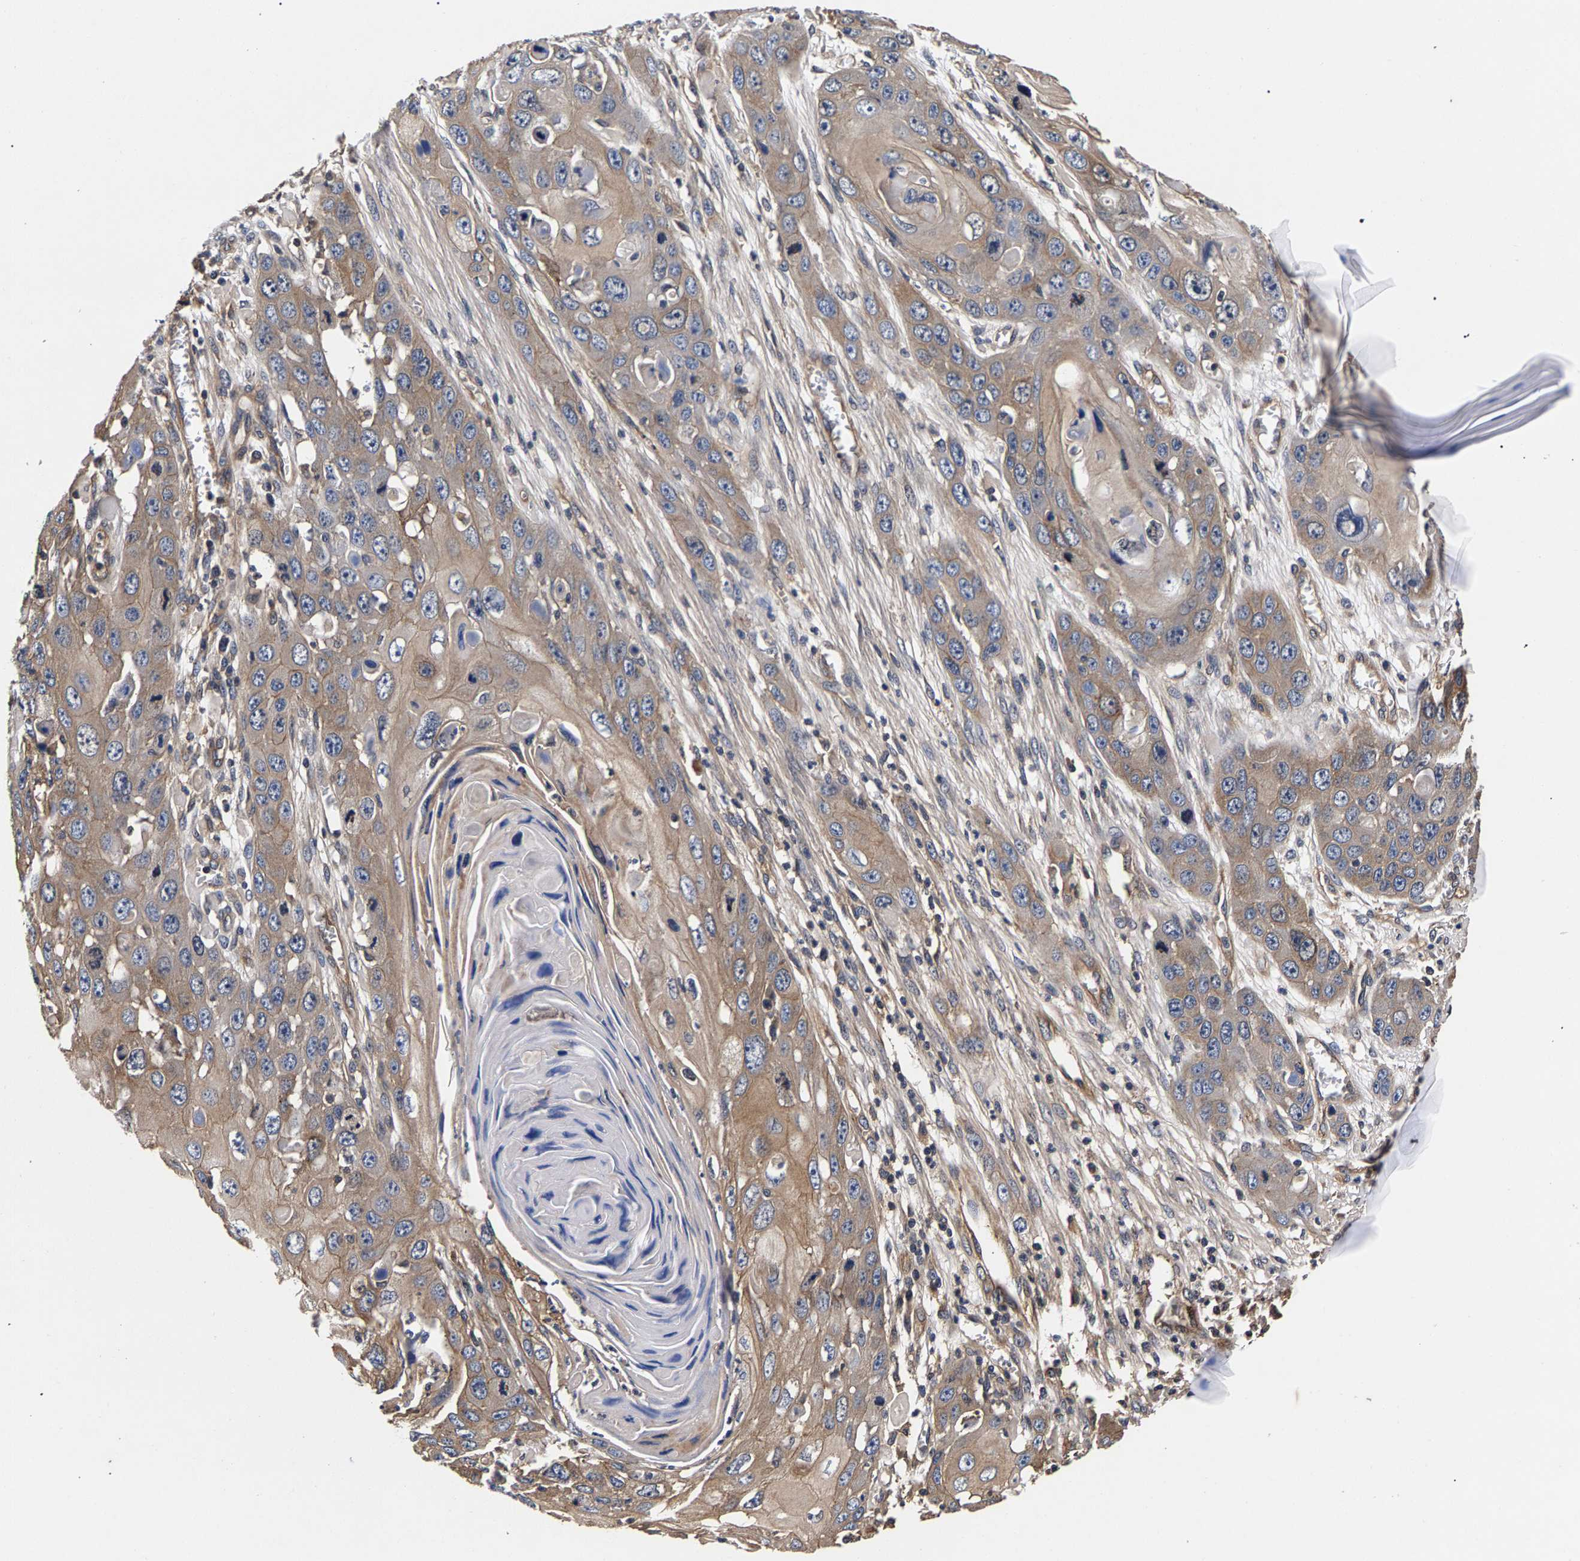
{"staining": {"intensity": "moderate", "quantity": "25%-75%", "location": "cytoplasmic/membranous"}, "tissue": "skin cancer", "cell_type": "Tumor cells", "image_type": "cancer", "snomed": [{"axis": "morphology", "description": "Squamous cell carcinoma, NOS"}, {"axis": "topography", "description": "Skin"}], "caption": "Human skin squamous cell carcinoma stained with a protein marker demonstrates moderate staining in tumor cells.", "gene": "MARCHF7", "patient": {"sex": "male", "age": 55}}